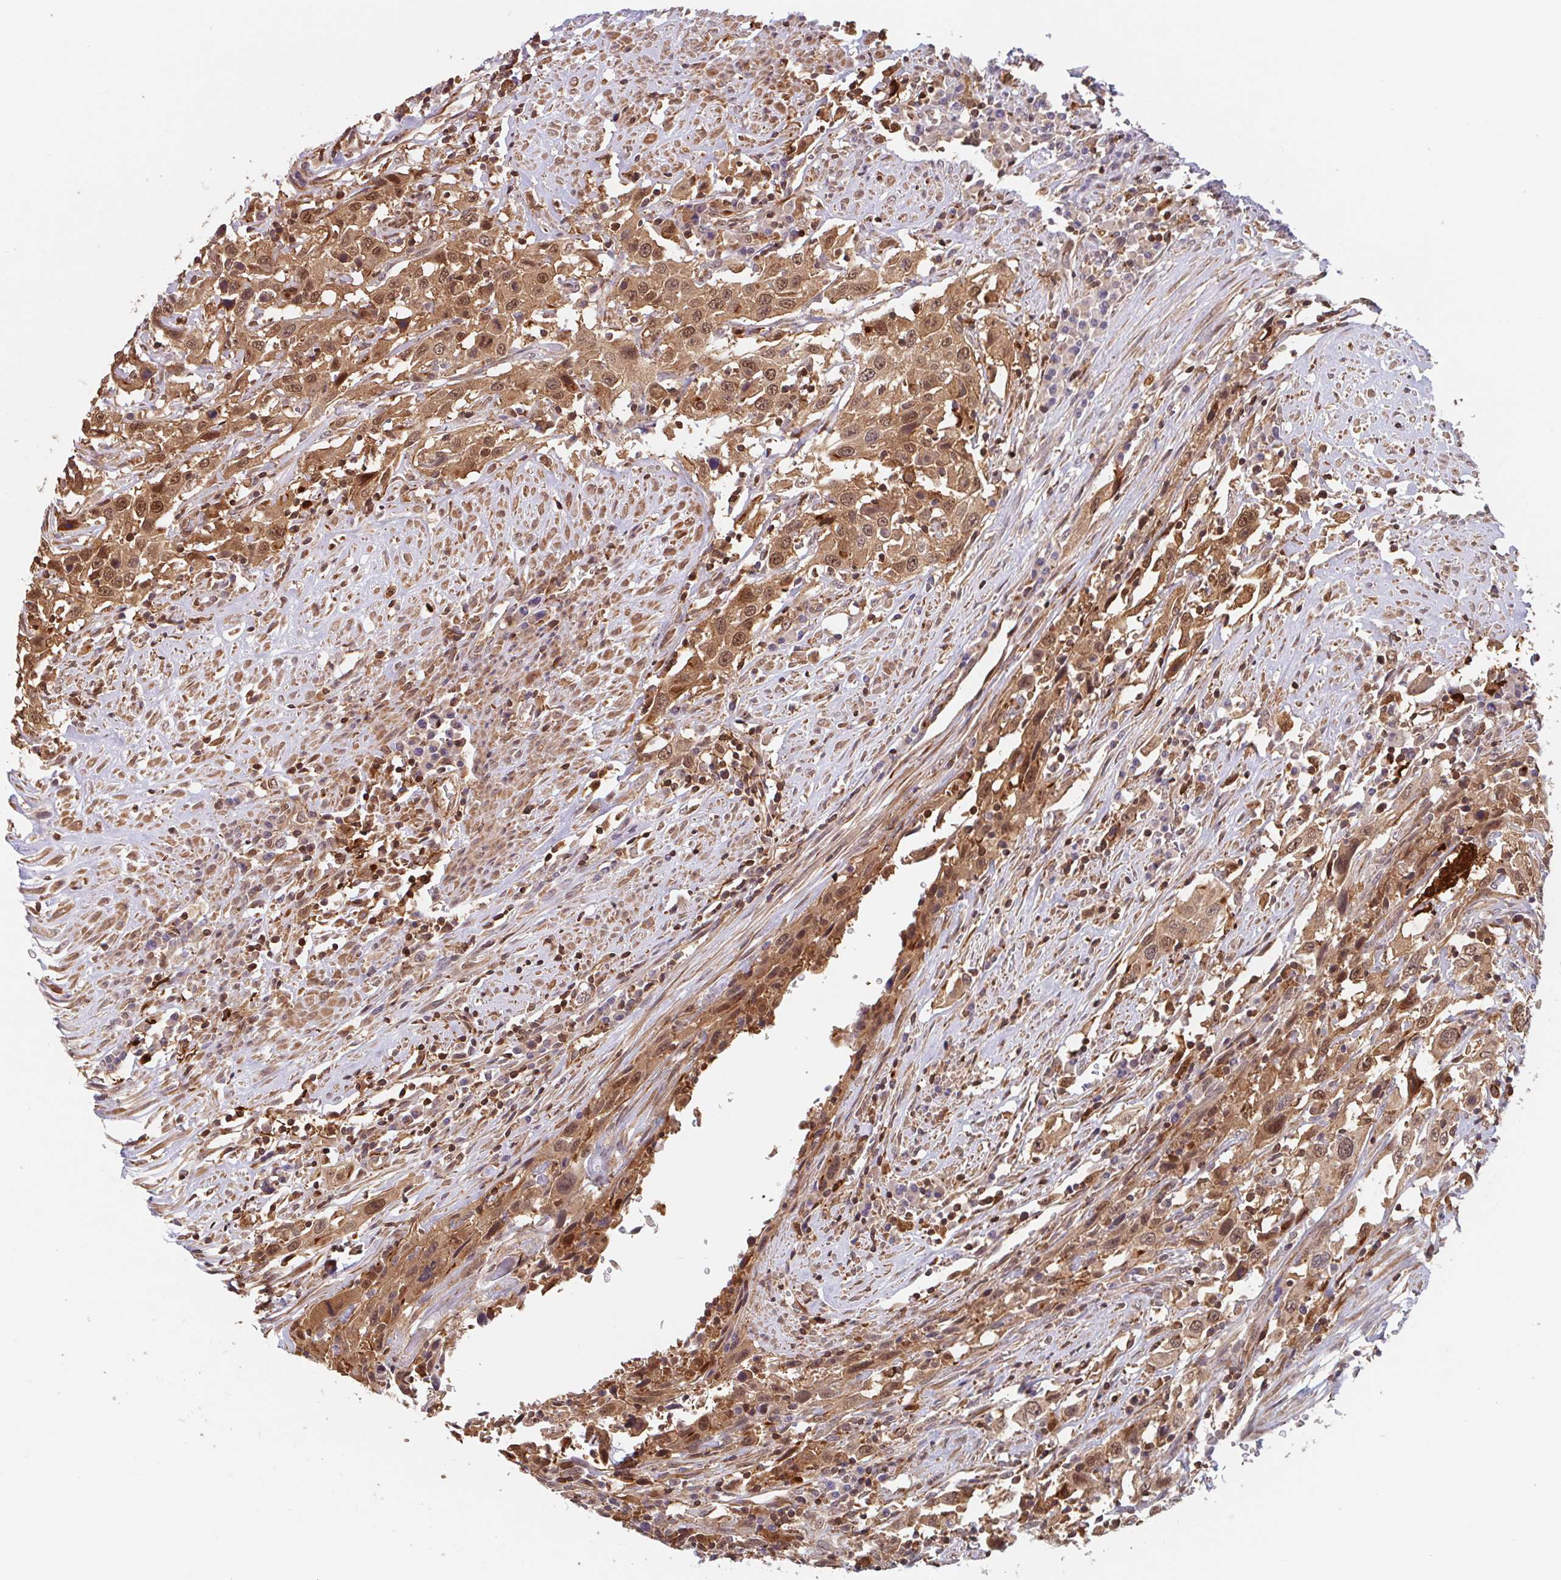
{"staining": {"intensity": "moderate", "quantity": ">75%", "location": "cytoplasmic/membranous,nuclear"}, "tissue": "urothelial cancer", "cell_type": "Tumor cells", "image_type": "cancer", "snomed": [{"axis": "morphology", "description": "Urothelial carcinoma, High grade"}, {"axis": "topography", "description": "Urinary bladder"}], "caption": "Tumor cells demonstrate medium levels of moderate cytoplasmic/membranous and nuclear positivity in approximately >75% of cells in high-grade urothelial carcinoma.", "gene": "NUB1", "patient": {"sex": "male", "age": 61}}